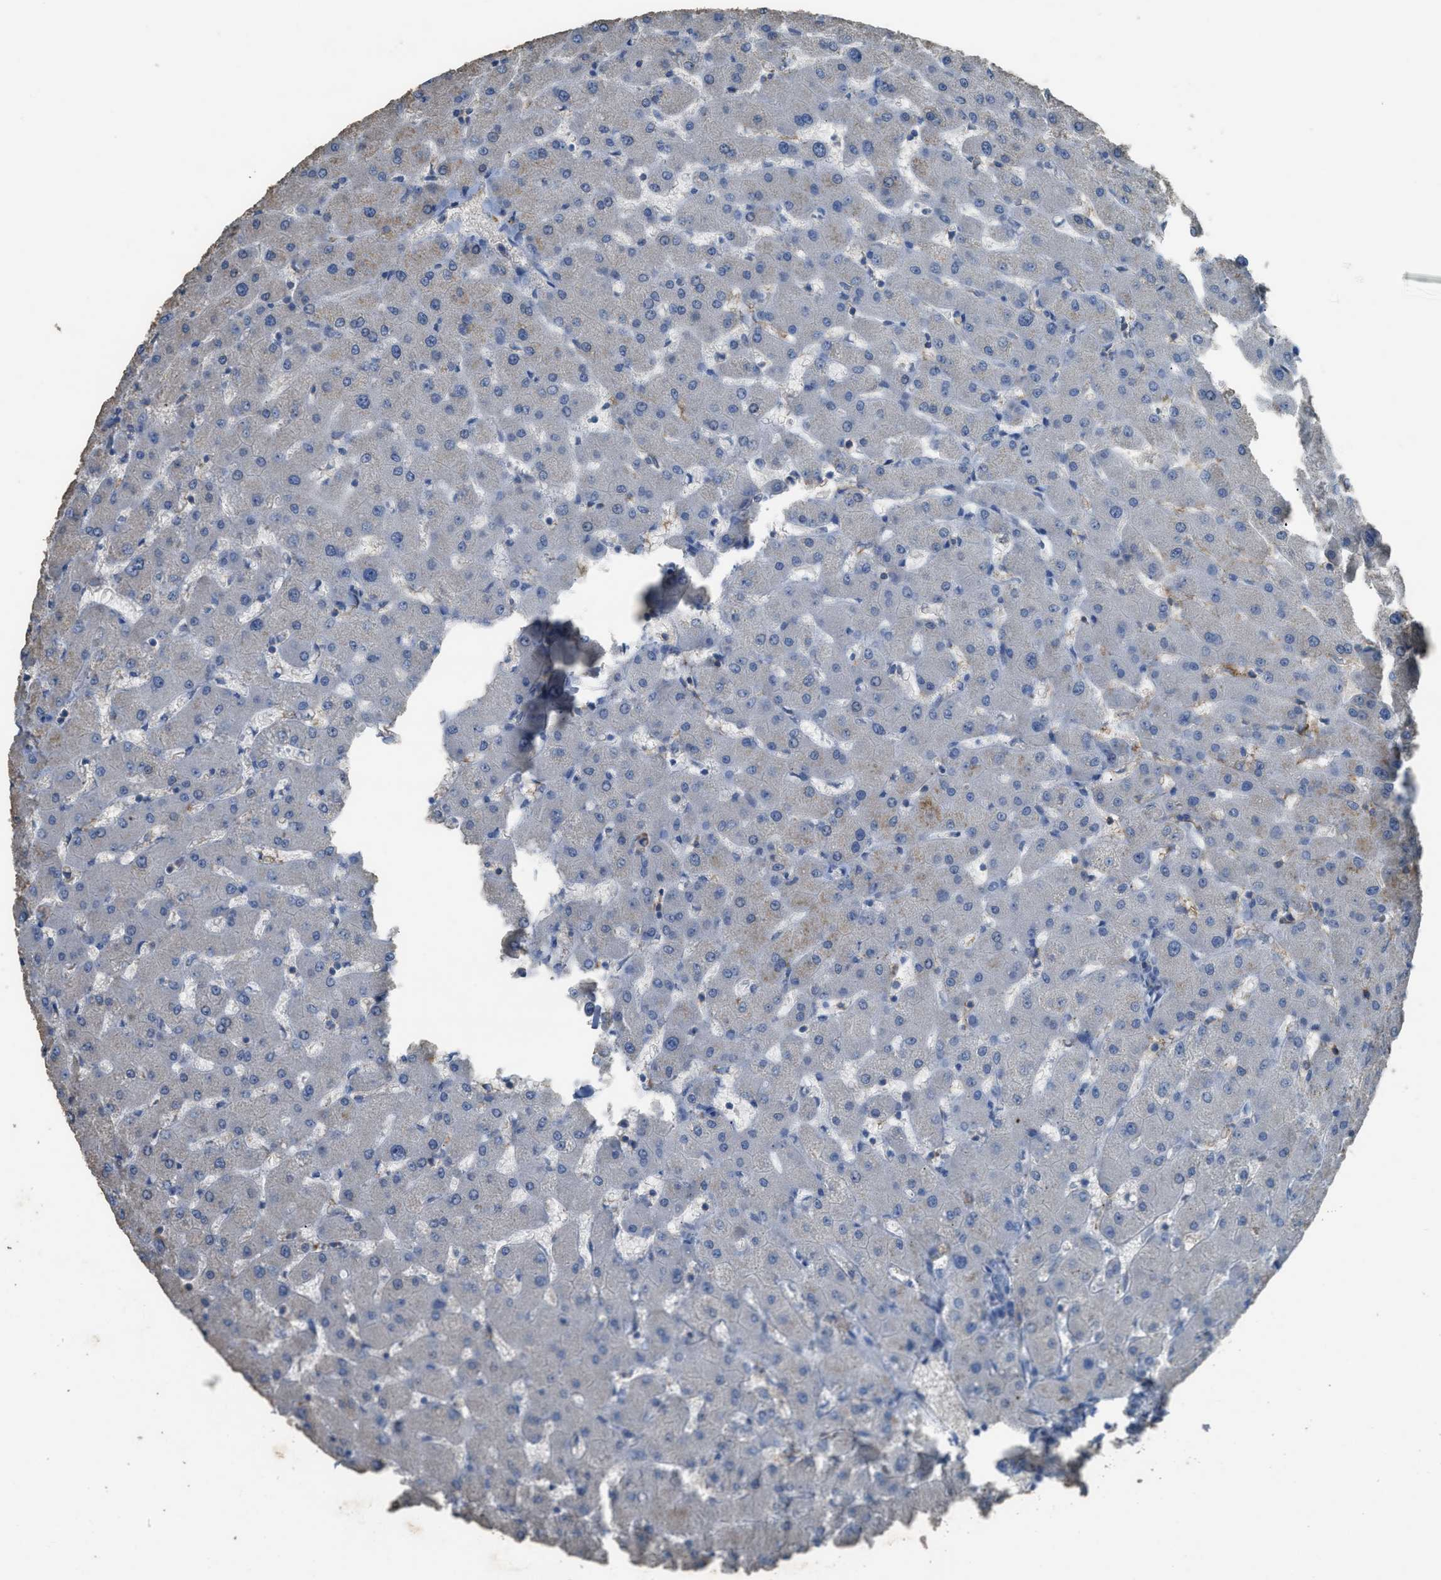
{"staining": {"intensity": "negative", "quantity": "none", "location": "none"}, "tissue": "liver", "cell_type": "Cholangiocytes", "image_type": "normal", "snomed": [{"axis": "morphology", "description": "Normal tissue, NOS"}, {"axis": "topography", "description": "Liver"}], "caption": "Liver stained for a protein using immunohistochemistry (IHC) exhibits no expression cholangiocytes.", "gene": "OR51E1", "patient": {"sex": "female", "age": 63}}